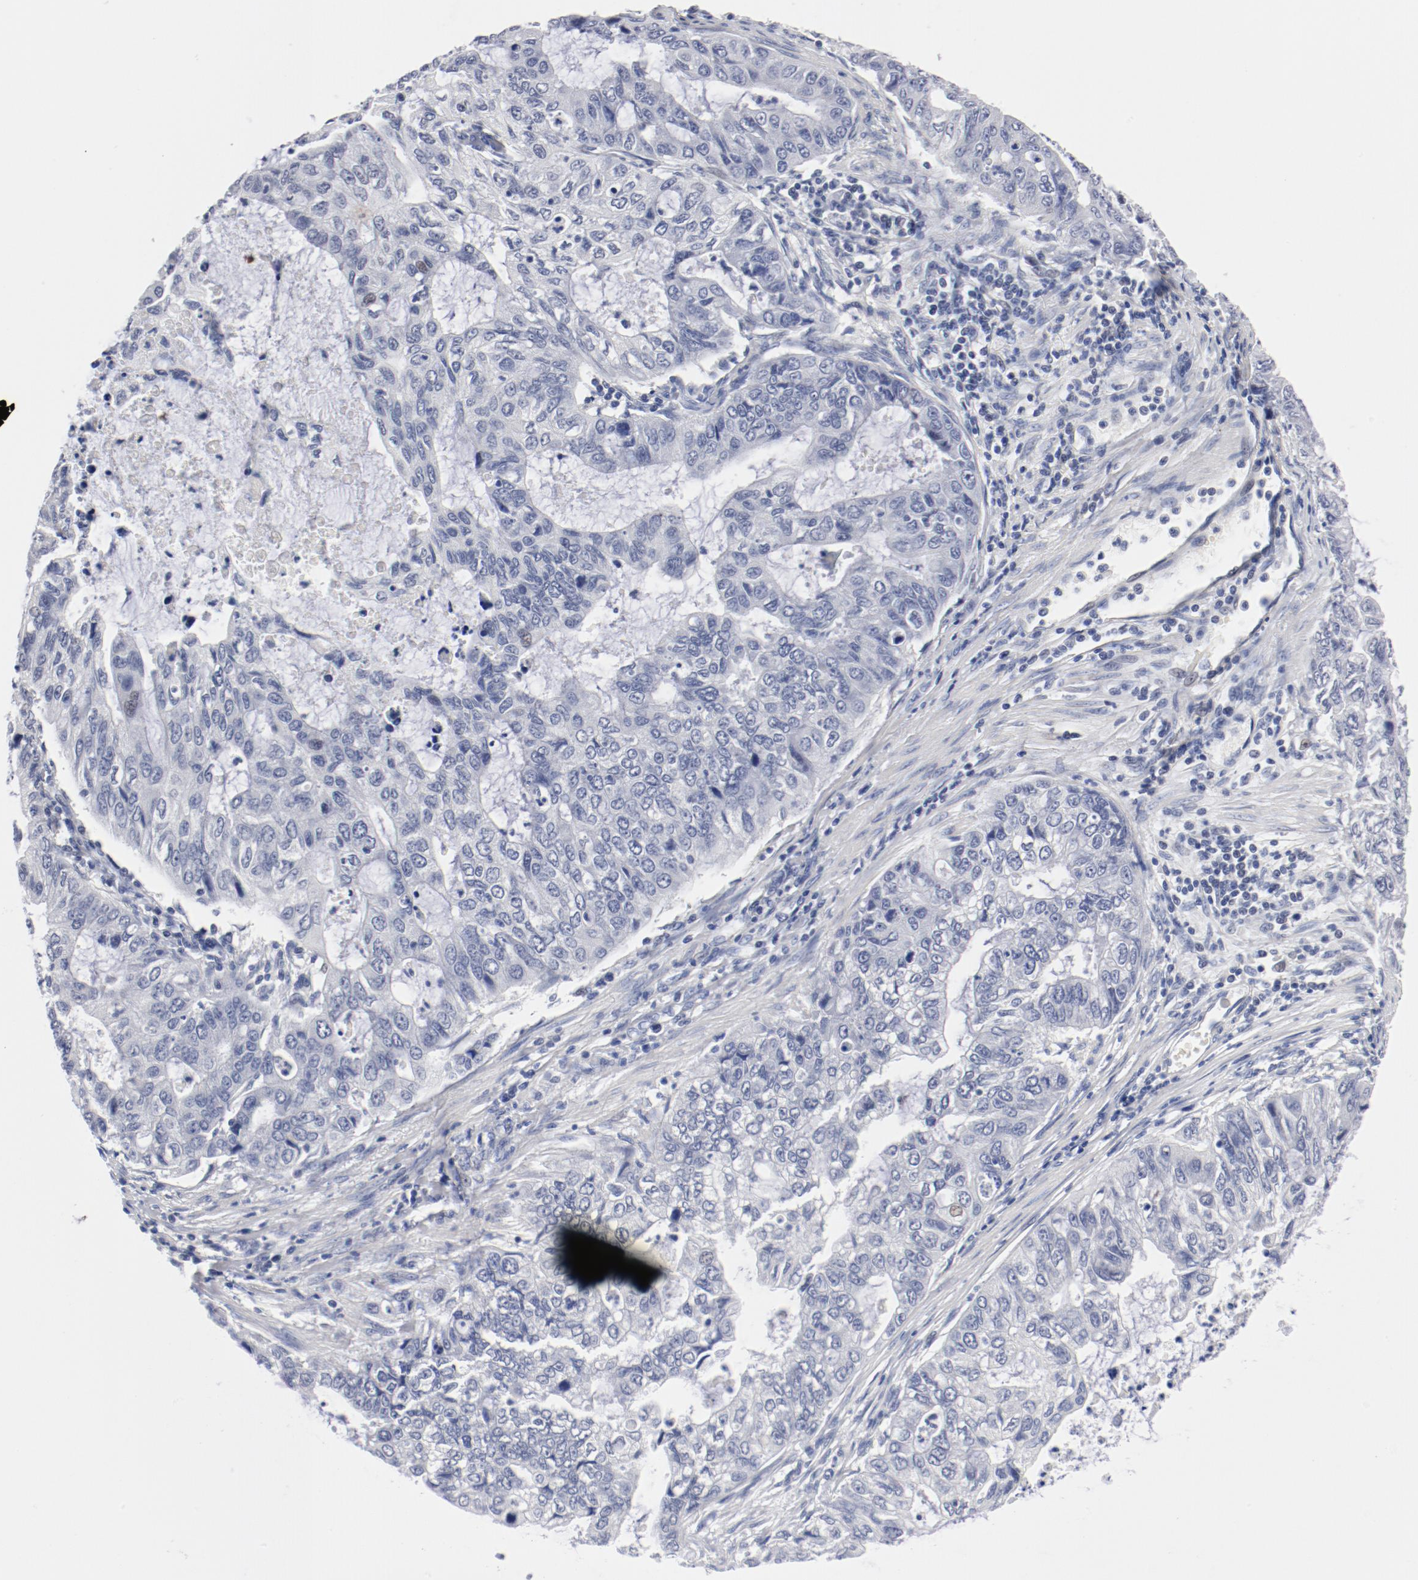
{"staining": {"intensity": "negative", "quantity": "none", "location": "none"}, "tissue": "stomach cancer", "cell_type": "Tumor cells", "image_type": "cancer", "snomed": [{"axis": "morphology", "description": "Adenocarcinoma, NOS"}, {"axis": "topography", "description": "Stomach, upper"}], "caption": "Tumor cells are negative for brown protein staining in stomach adenocarcinoma.", "gene": "KCNK13", "patient": {"sex": "female", "age": 52}}